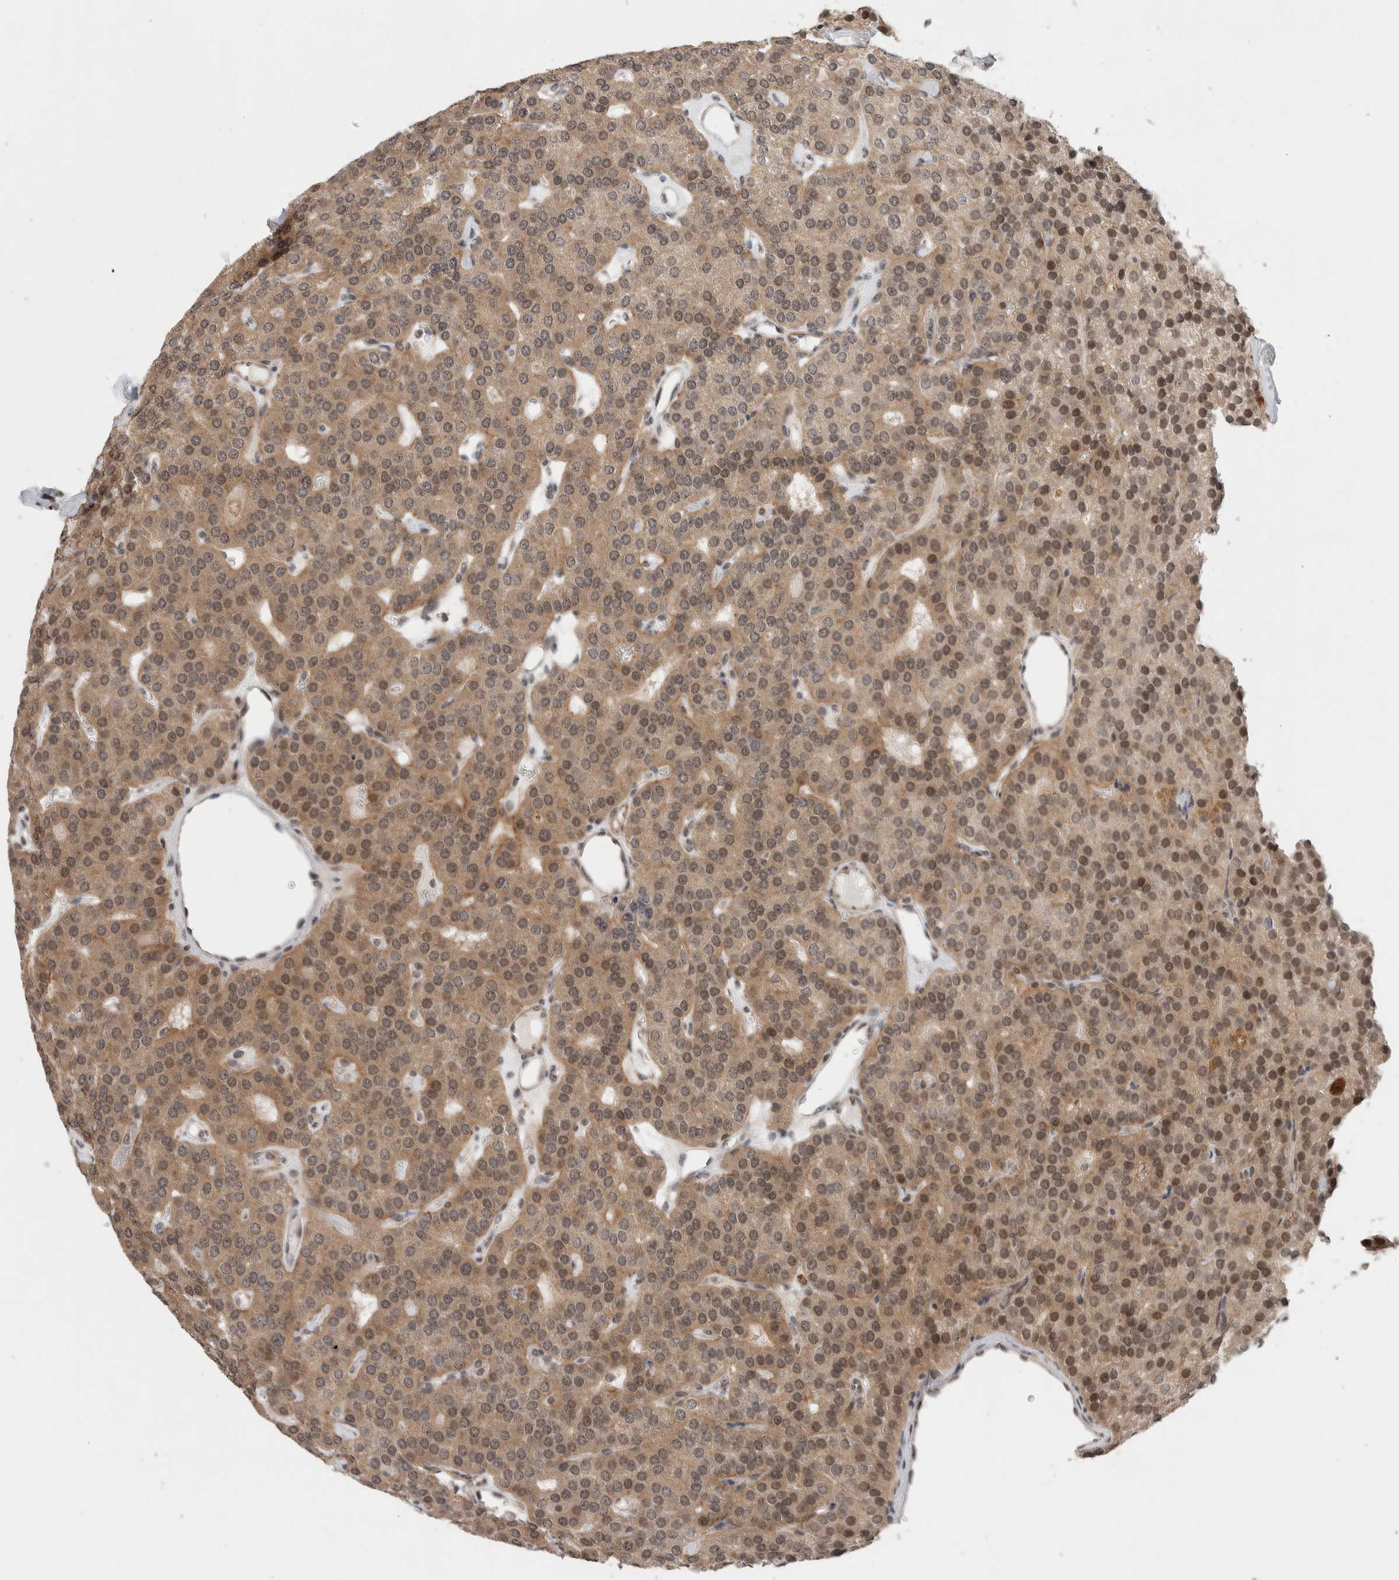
{"staining": {"intensity": "weak", "quantity": ">75%", "location": "cytoplasmic/membranous,nuclear"}, "tissue": "parathyroid gland", "cell_type": "Glandular cells", "image_type": "normal", "snomed": [{"axis": "morphology", "description": "Normal tissue, NOS"}, {"axis": "morphology", "description": "Adenoma, NOS"}, {"axis": "topography", "description": "Parathyroid gland"}], "caption": "Immunohistochemical staining of normal parathyroid gland reveals low levels of weak cytoplasmic/membranous,nuclear staining in about >75% of glandular cells.", "gene": "KCNK1", "patient": {"sex": "female", "age": 86}}